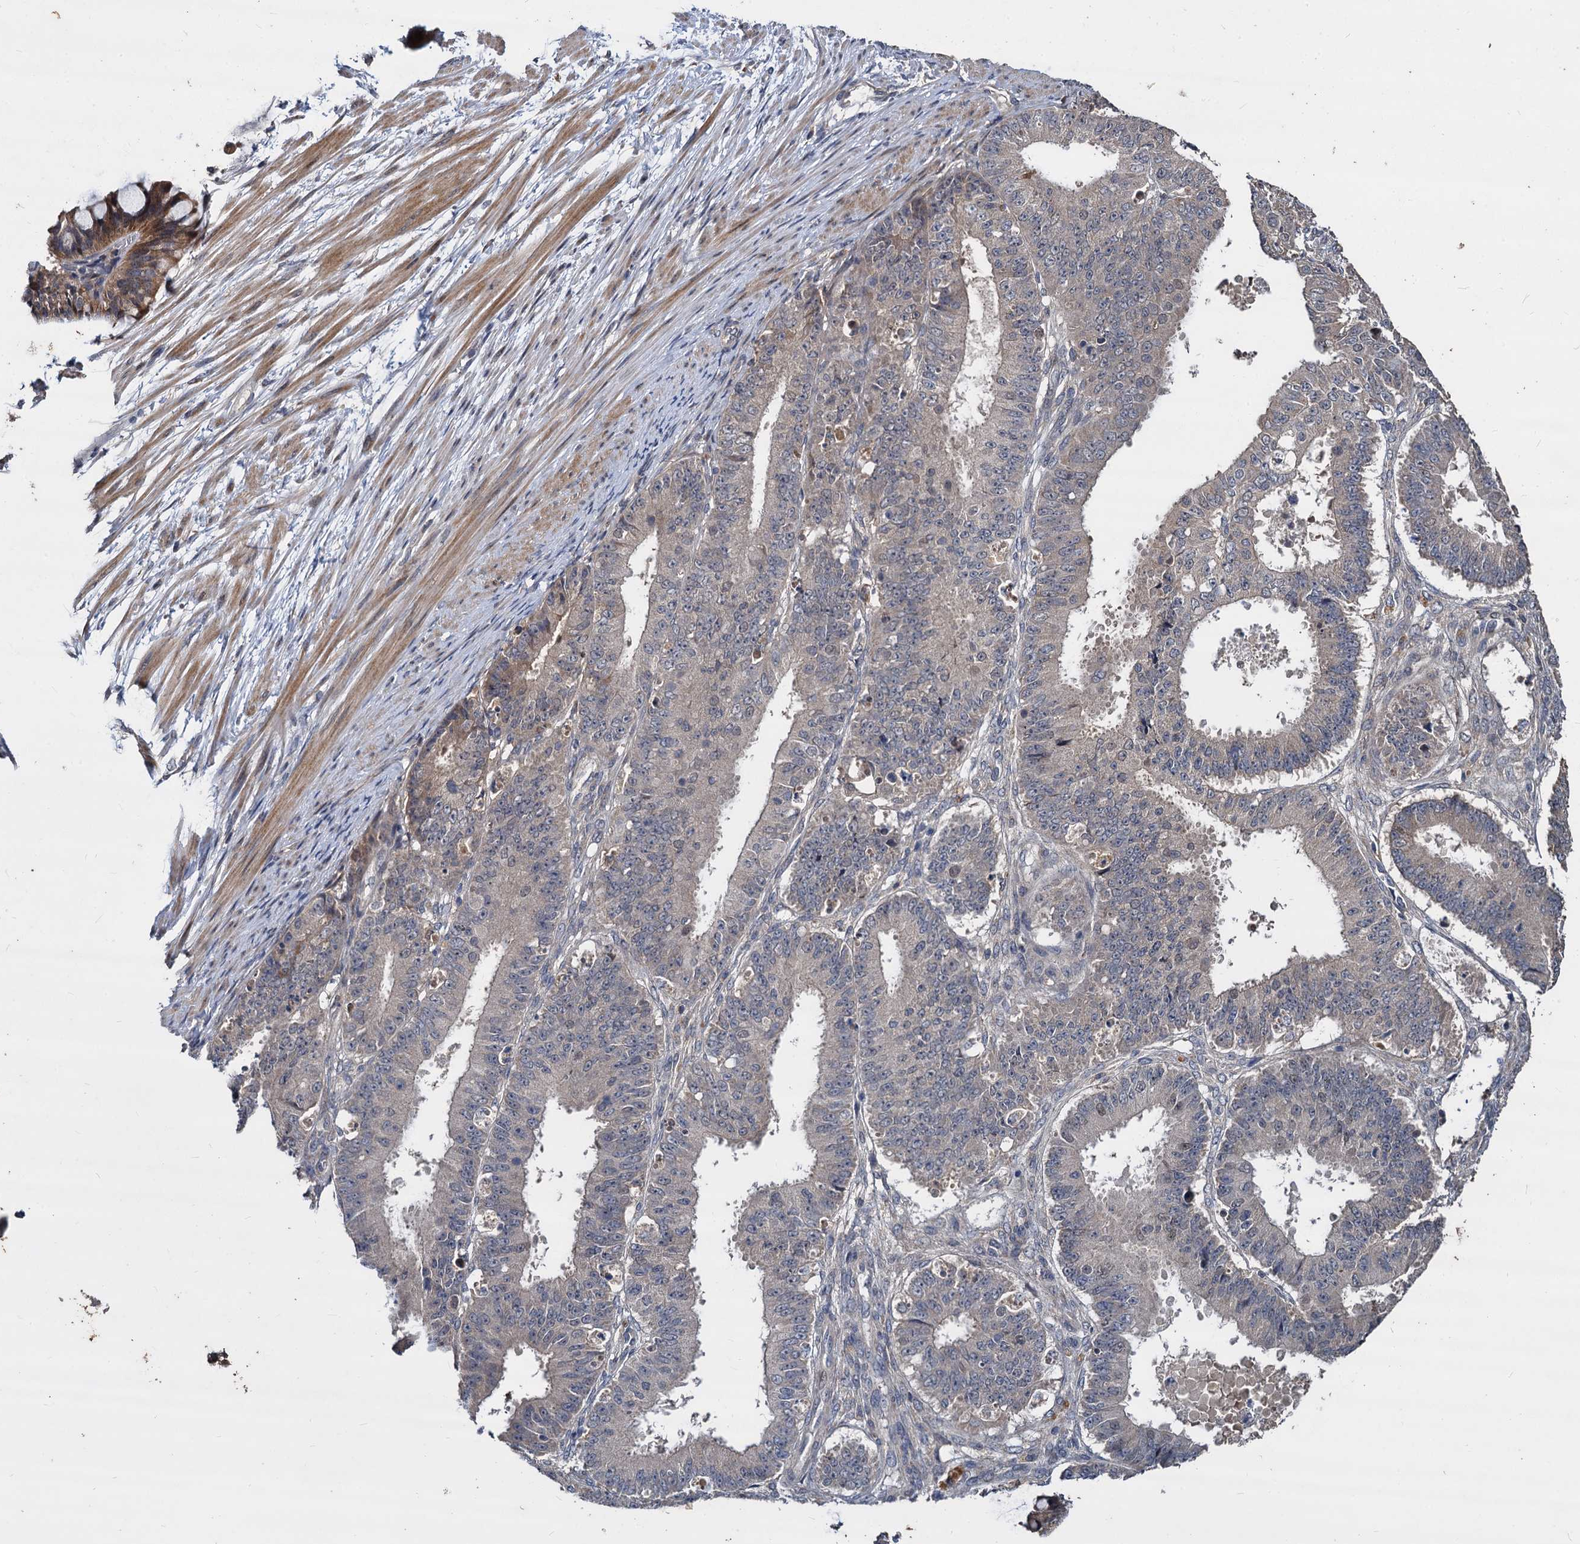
{"staining": {"intensity": "negative", "quantity": "none", "location": "none"}, "tissue": "ovarian cancer", "cell_type": "Tumor cells", "image_type": "cancer", "snomed": [{"axis": "morphology", "description": "Carcinoma, endometroid"}, {"axis": "topography", "description": "Appendix"}, {"axis": "topography", "description": "Ovary"}], "caption": "Immunohistochemistry (IHC) histopathology image of neoplastic tissue: ovarian cancer (endometroid carcinoma) stained with DAB (3,3'-diaminobenzidine) displays no significant protein positivity in tumor cells.", "gene": "CCDC184", "patient": {"sex": "female", "age": 42}}